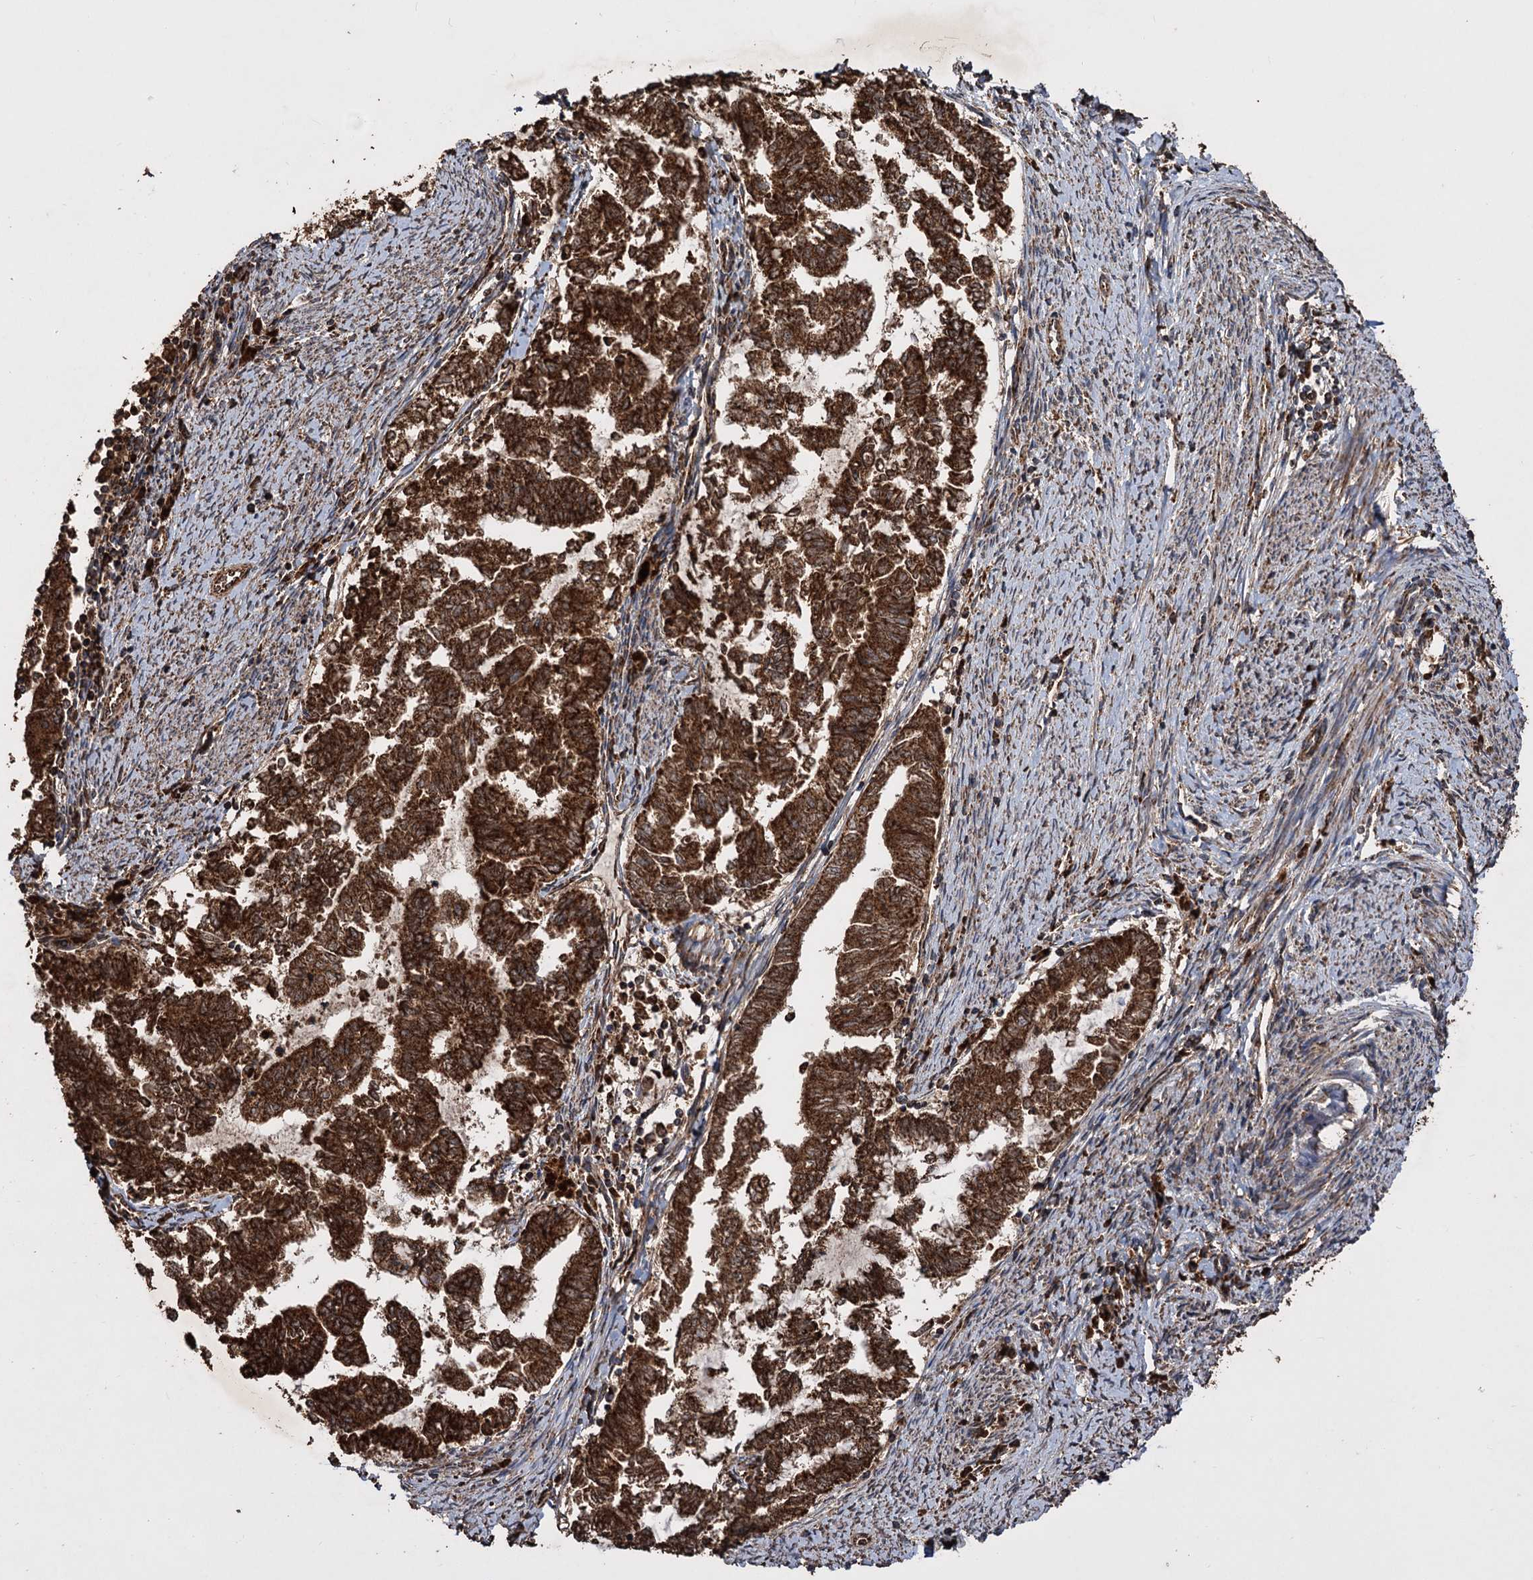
{"staining": {"intensity": "strong", "quantity": ">75%", "location": "cytoplasmic/membranous"}, "tissue": "endometrial cancer", "cell_type": "Tumor cells", "image_type": "cancer", "snomed": [{"axis": "morphology", "description": "Adenocarcinoma, NOS"}, {"axis": "topography", "description": "Endometrium"}], "caption": "Immunohistochemical staining of endometrial adenocarcinoma exhibits high levels of strong cytoplasmic/membranous expression in approximately >75% of tumor cells.", "gene": "IPO4", "patient": {"sex": "female", "age": 79}}